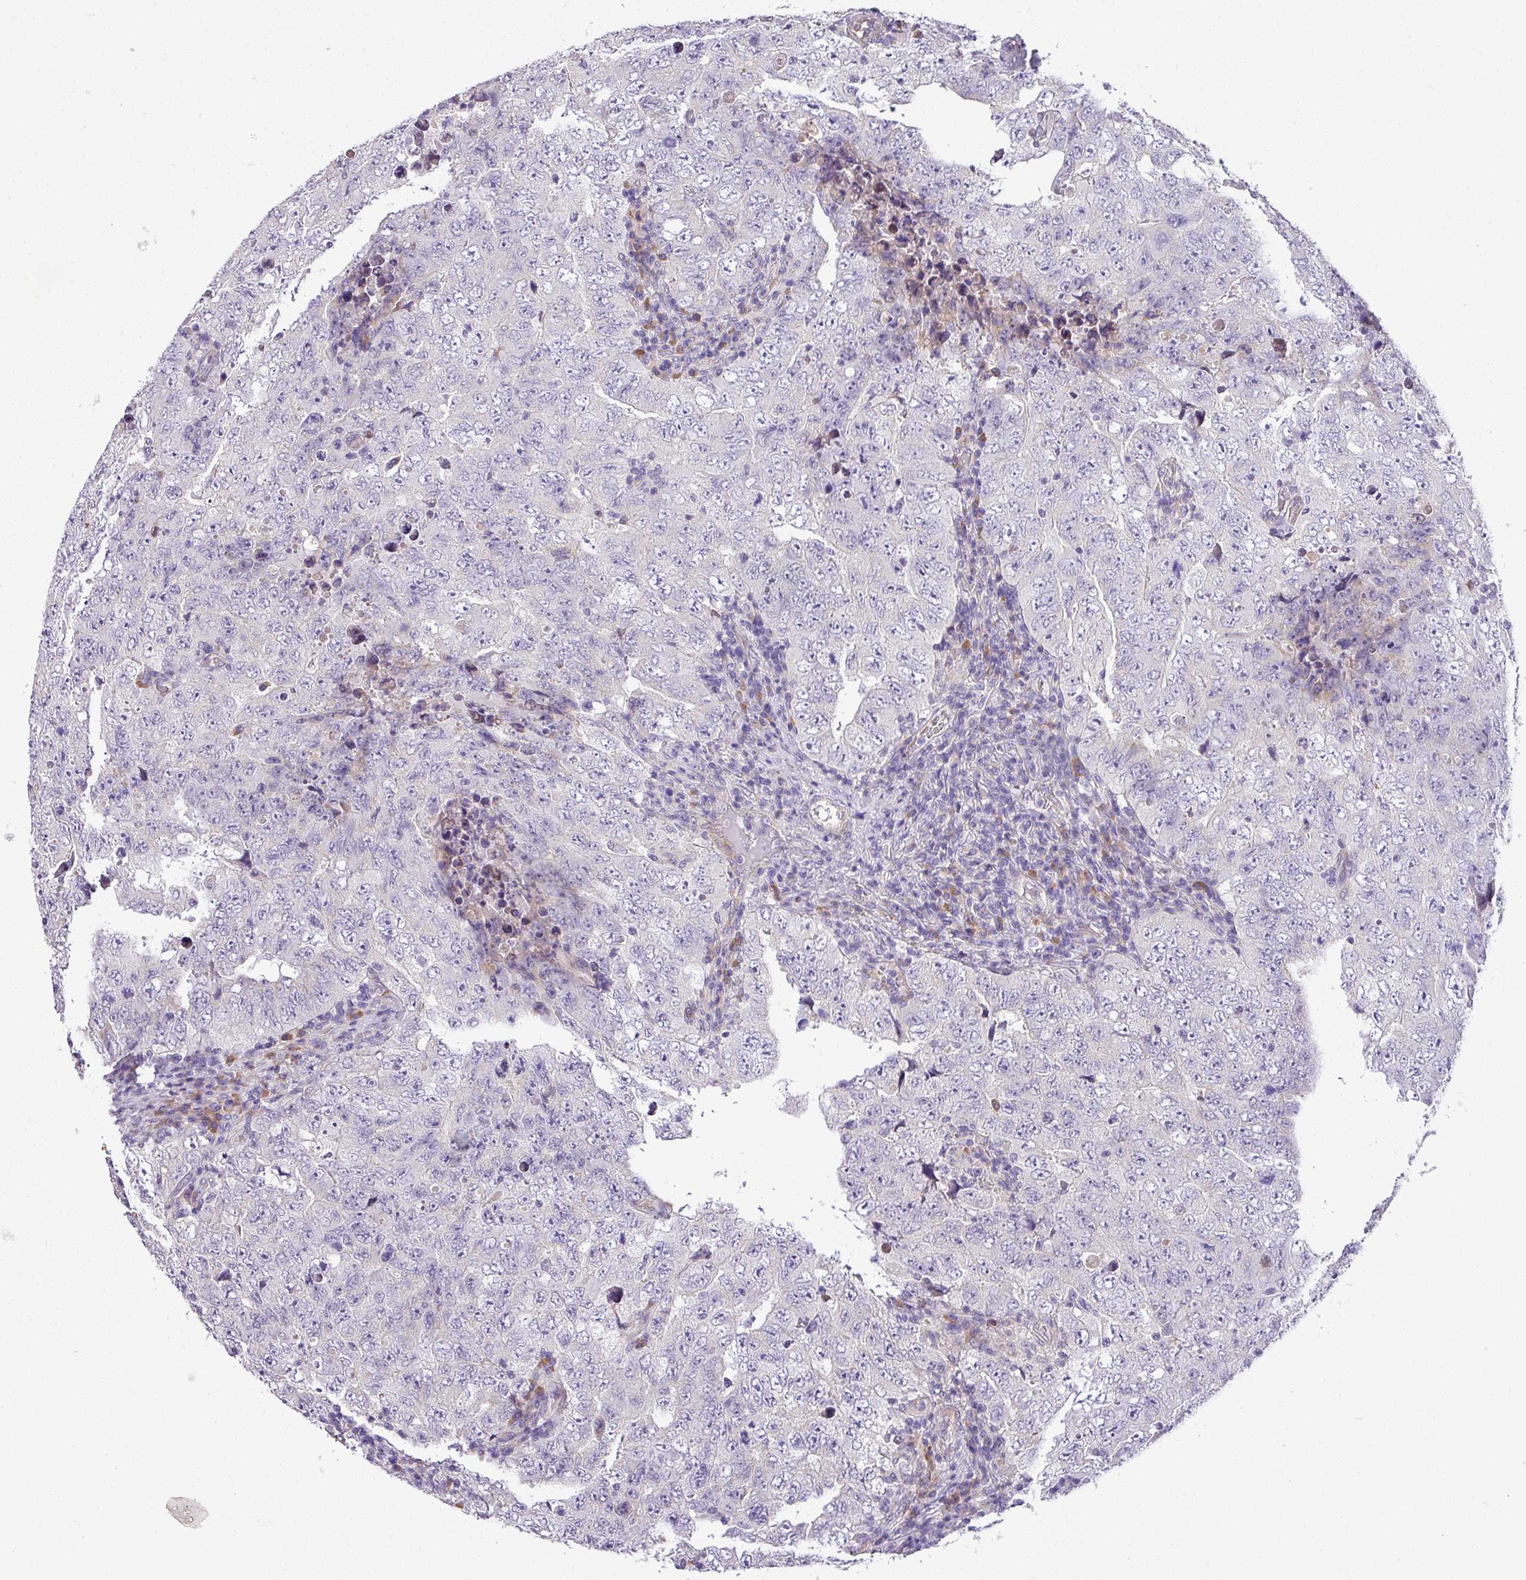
{"staining": {"intensity": "negative", "quantity": "none", "location": "none"}, "tissue": "testis cancer", "cell_type": "Tumor cells", "image_type": "cancer", "snomed": [{"axis": "morphology", "description": "Carcinoma, Embryonal, NOS"}, {"axis": "topography", "description": "Testis"}], "caption": "An immunohistochemistry (IHC) histopathology image of testis cancer (embryonal carcinoma) is shown. There is no staining in tumor cells of testis cancer (embryonal carcinoma).", "gene": "MOCS3", "patient": {"sex": "male", "age": 26}}